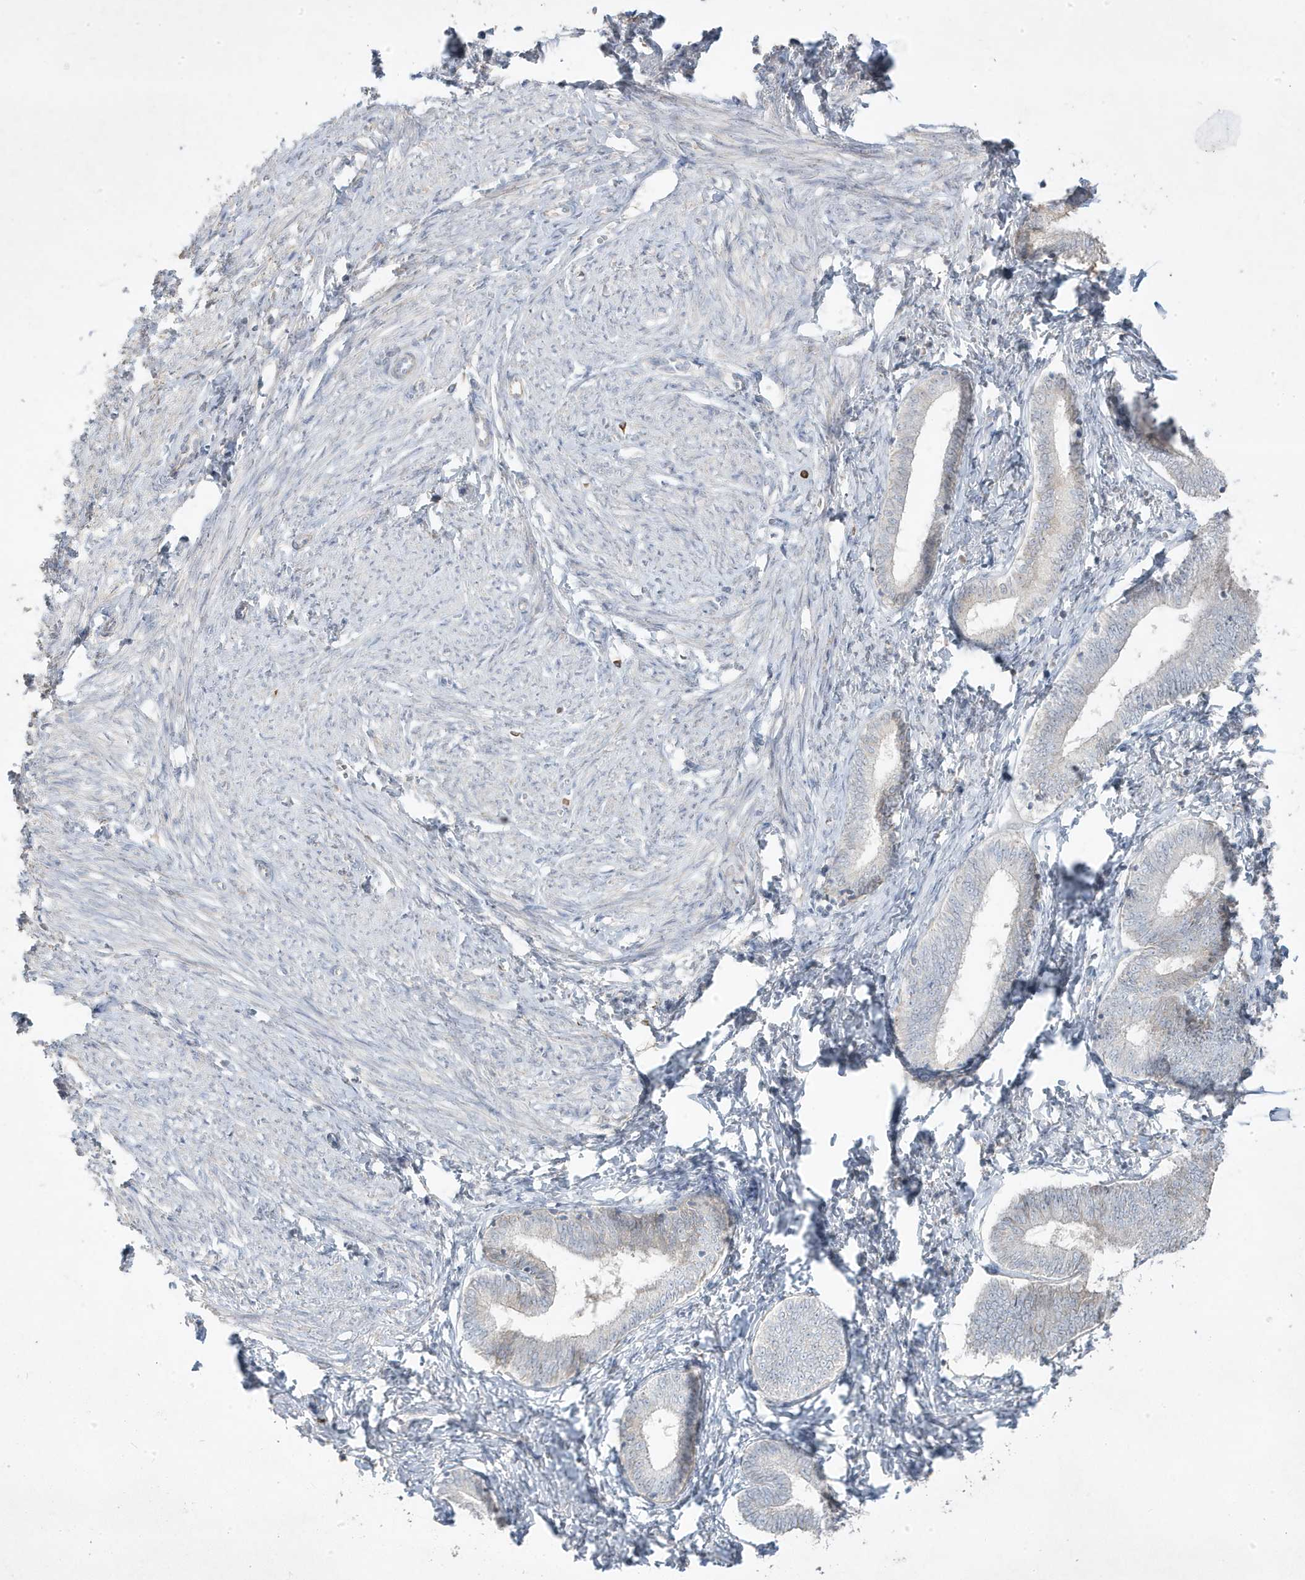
{"staining": {"intensity": "negative", "quantity": "none", "location": "none"}, "tissue": "endometrium", "cell_type": "Cells in endometrial stroma", "image_type": "normal", "snomed": [{"axis": "morphology", "description": "Normal tissue, NOS"}, {"axis": "topography", "description": "Endometrium"}], "caption": "Immunohistochemistry image of normal endometrium stained for a protein (brown), which displays no expression in cells in endometrial stroma. (Immunohistochemistry (ihc), brightfield microscopy, high magnification).", "gene": "RGL4", "patient": {"sex": "female", "age": 72}}